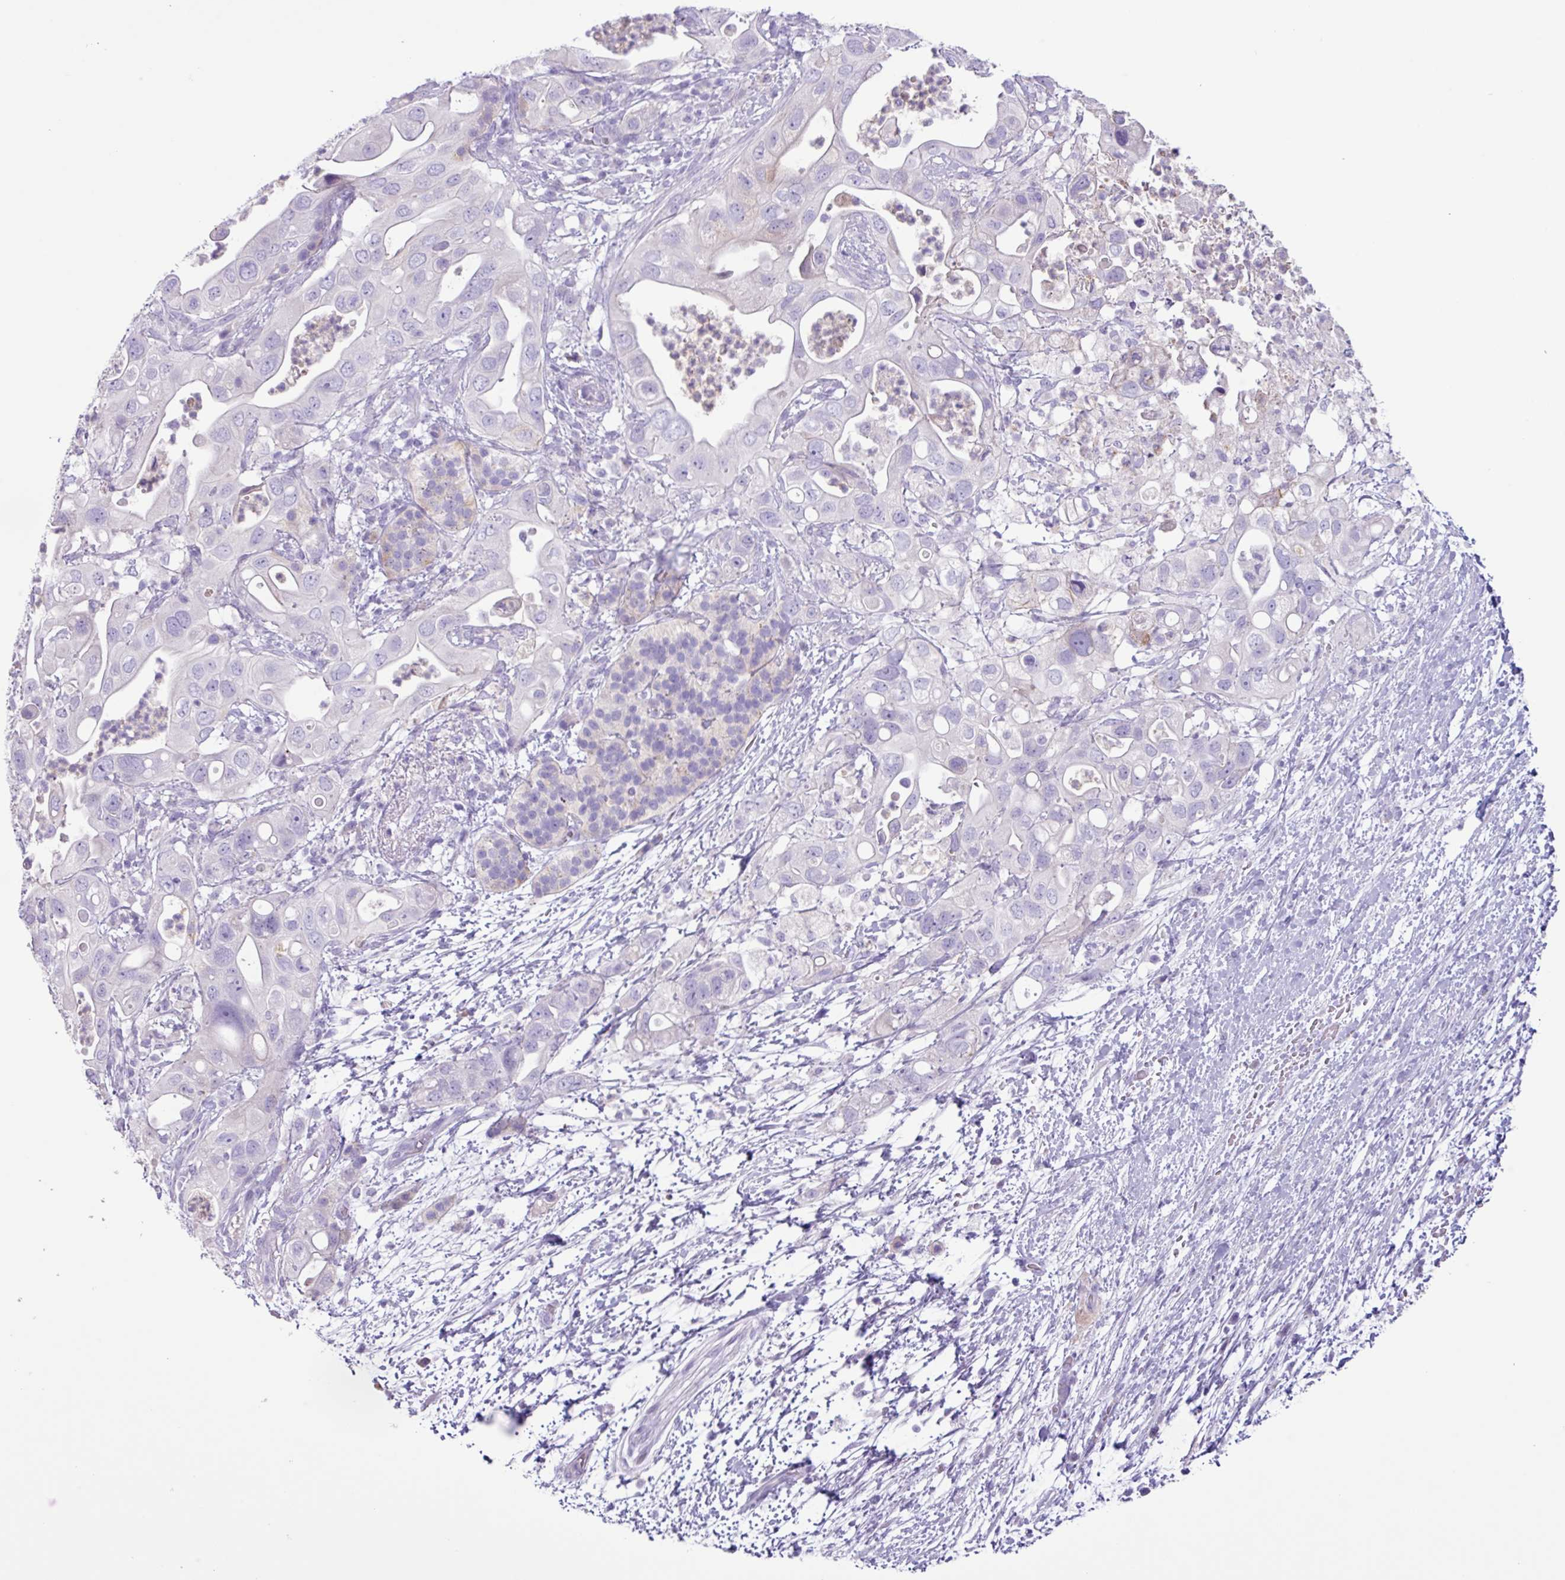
{"staining": {"intensity": "negative", "quantity": "none", "location": "none"}, "tissue": "pancreatic cancer", "cell_type": "Tumor cells", "image_type": "cancer", "snomed": [{"axis": "morphology", "description": "Adenocarcinoma, NOS"}, {"axis": "topography", "description": "Pancreas"}], "caption": "Immunohistochemistry image of neoplastic tissue: adenocarcinoma (pancreatic) stained with DAB demonstrates no significant protein expression in tumor cells.", "gene": "CYSTM1", "patient": {"sex": "female", "age": 72}}